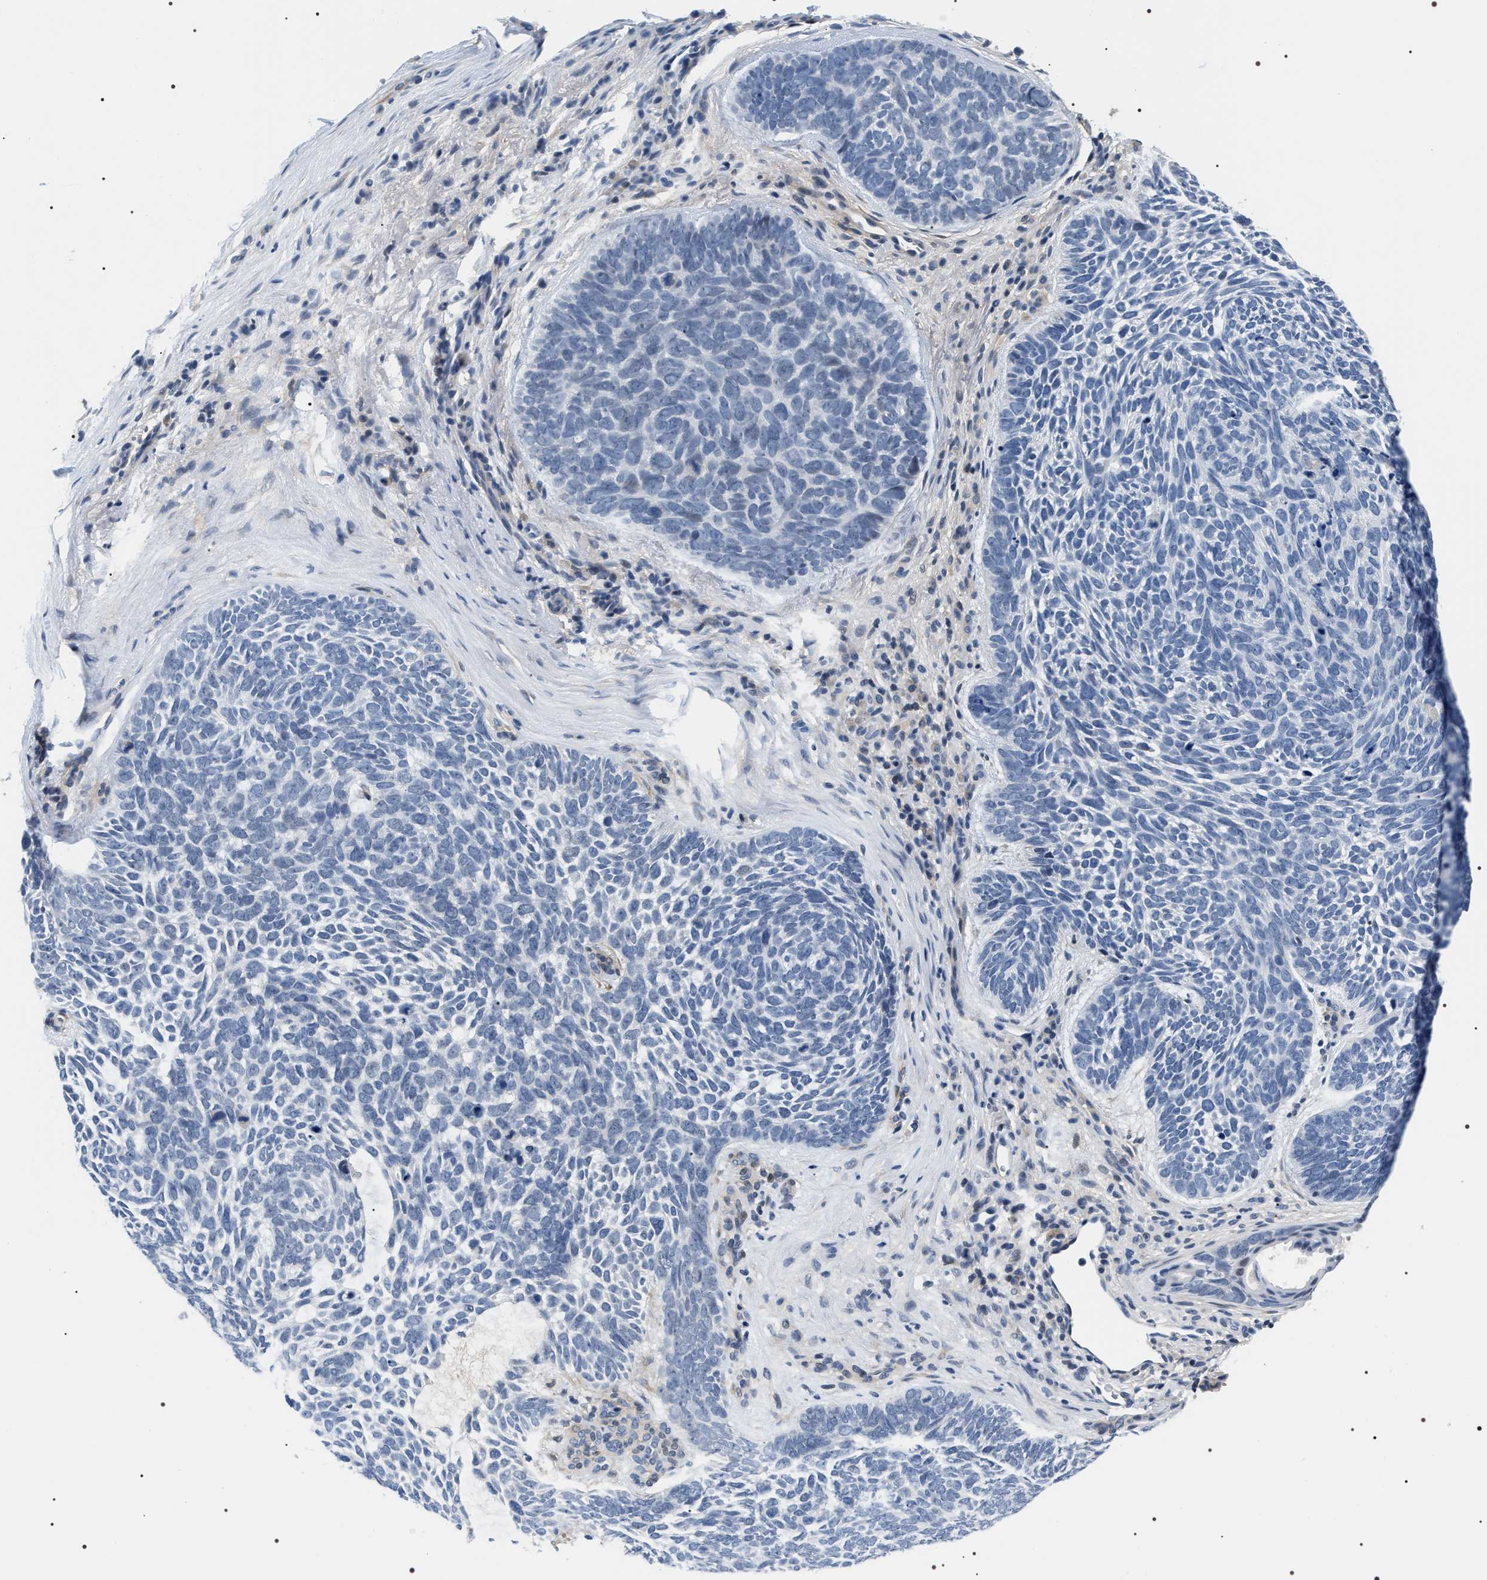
{"staining": {"intensity": "negative", "quantity": "none", "location": "none"}, "tissue": "skin cancer", "cell_type": "Tumor cells", "image_type": "cancer", "snomed": [{"axis": "morphology", "description": "Basal cell carcinoma"}, {"axis": "topography", "description": "Skin"}, {"axis": "topography", "description": "Skin of head"}], "caption": "IHC of human skin basal cell carcinoma demonstrates no positivity in tumor cells.", "gene": "BAG2", "patient": {"sex": "female", "age": 85}}